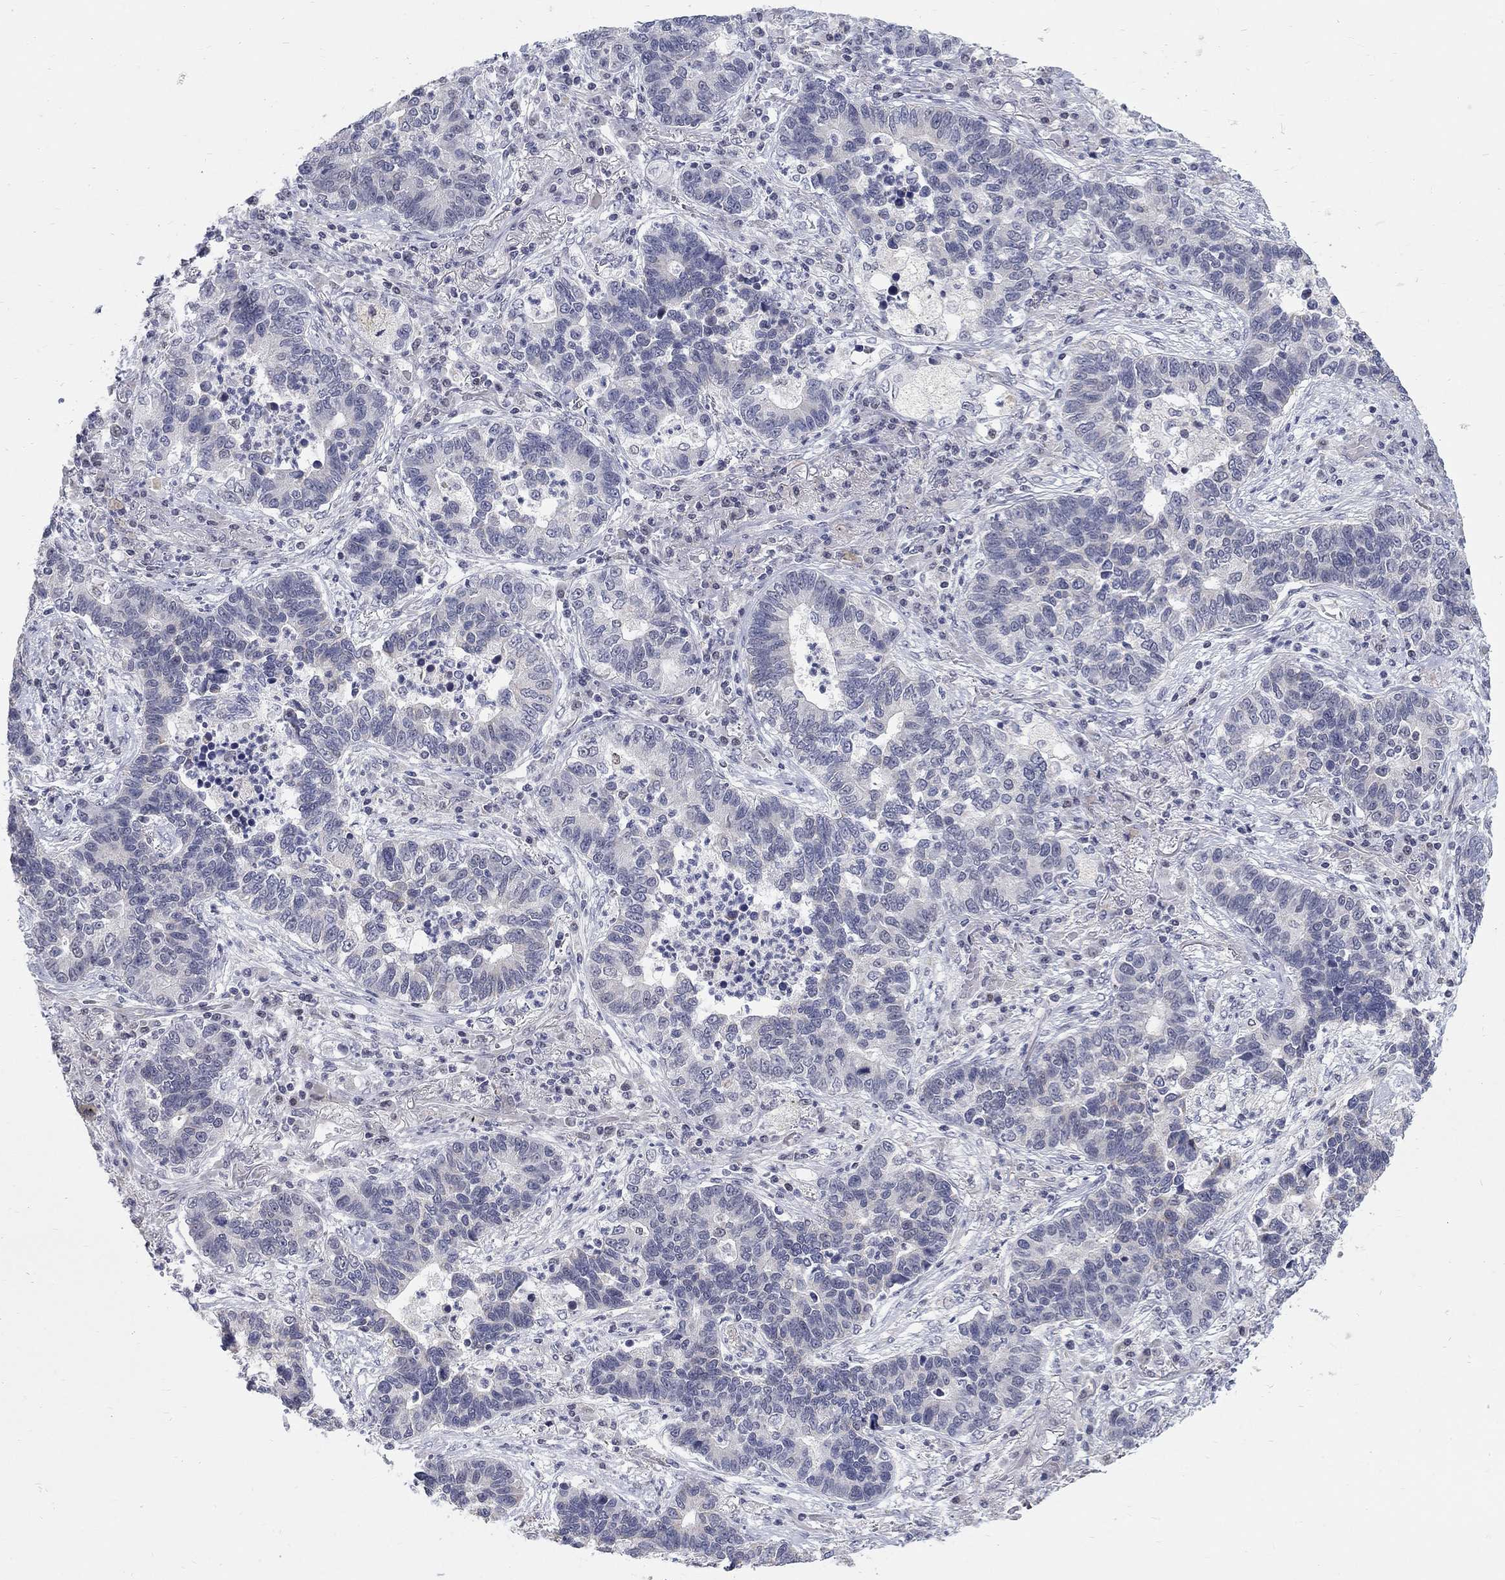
{"staining": {"intensity": "negative", "quantity": "none", "location": "none"}, "tissue": "lung cancer", "cell_type": "Tumor cells", "image_type": "cancer", "snomed": [{"axis": "morphology", "description": "Adenocarcinoma, NOS"}, {"axis": "topography", "description": "Lung"}], "caption": "An IHC photomicrograph of lung adenocarcinoma is shown. There is no staining in tumor cells of lung adenocarcinoma. (Stains: DAB (3,3'-diaminobenzidine) IHC with hematoxylin counter stain, Microscopy: brightfield microscopy at high magnification).", "gene": "GCFC2", "patient": {"sex": "female", "age": 57}}